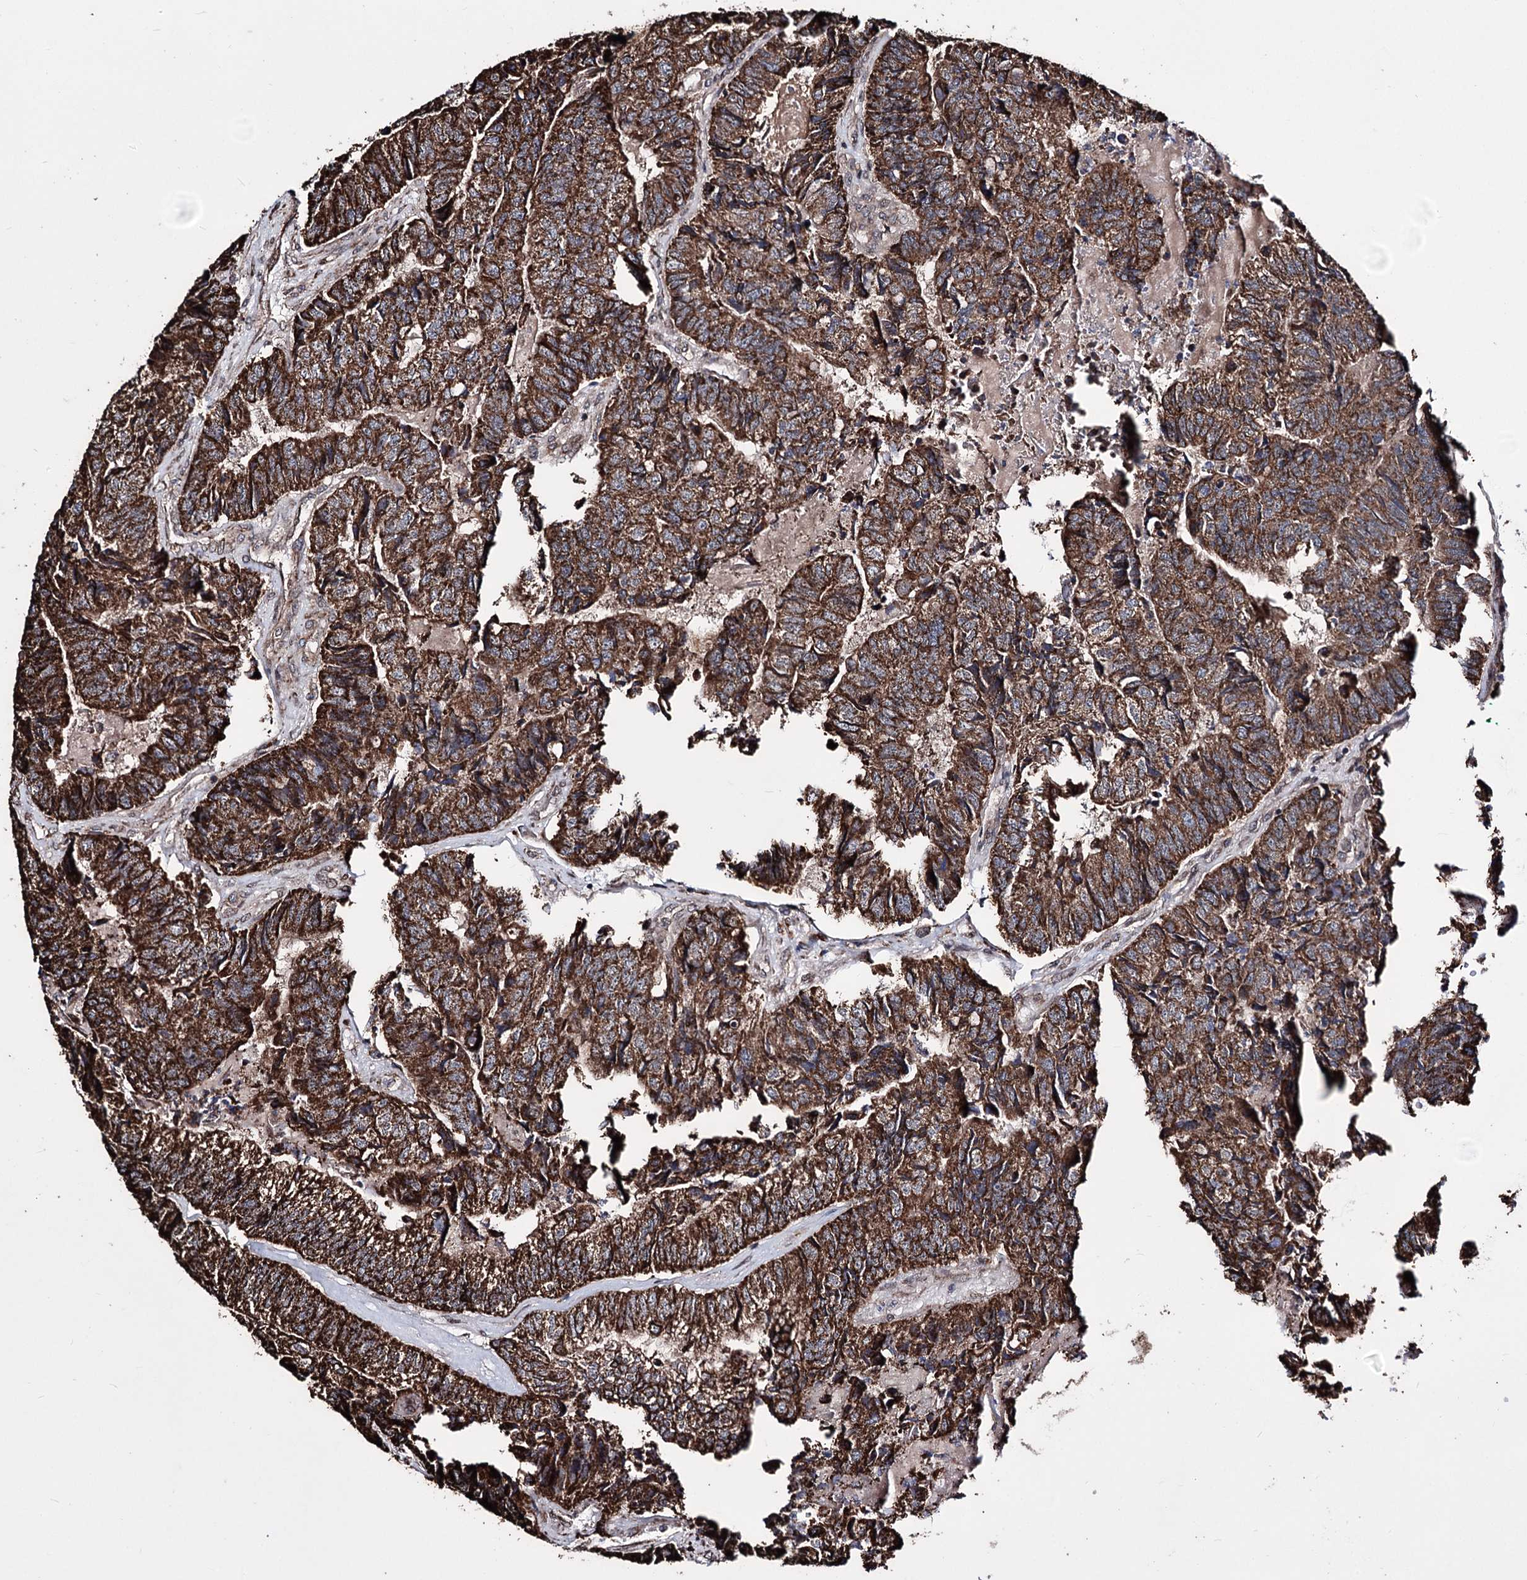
{"staining": {"intensity": "strong", "quantity": ">75%", "location": "cytoplasmic/membranous"}, "tissue": "colorectal cancer", "cell_type": "Tumor cells", "image_type": "cancer", "snomed": [{"axis": "morphology", "description": "Adenocarcinoma, NOS"}, {"axis": "topography", "description": "Colon"}], "caption": "Adenocarcinoma (colorectal) stained with a protein marker reveals strong staining in tumor cells.", "gene": "CREB3L4", "patient": {"sex": "female", "age": 67}}